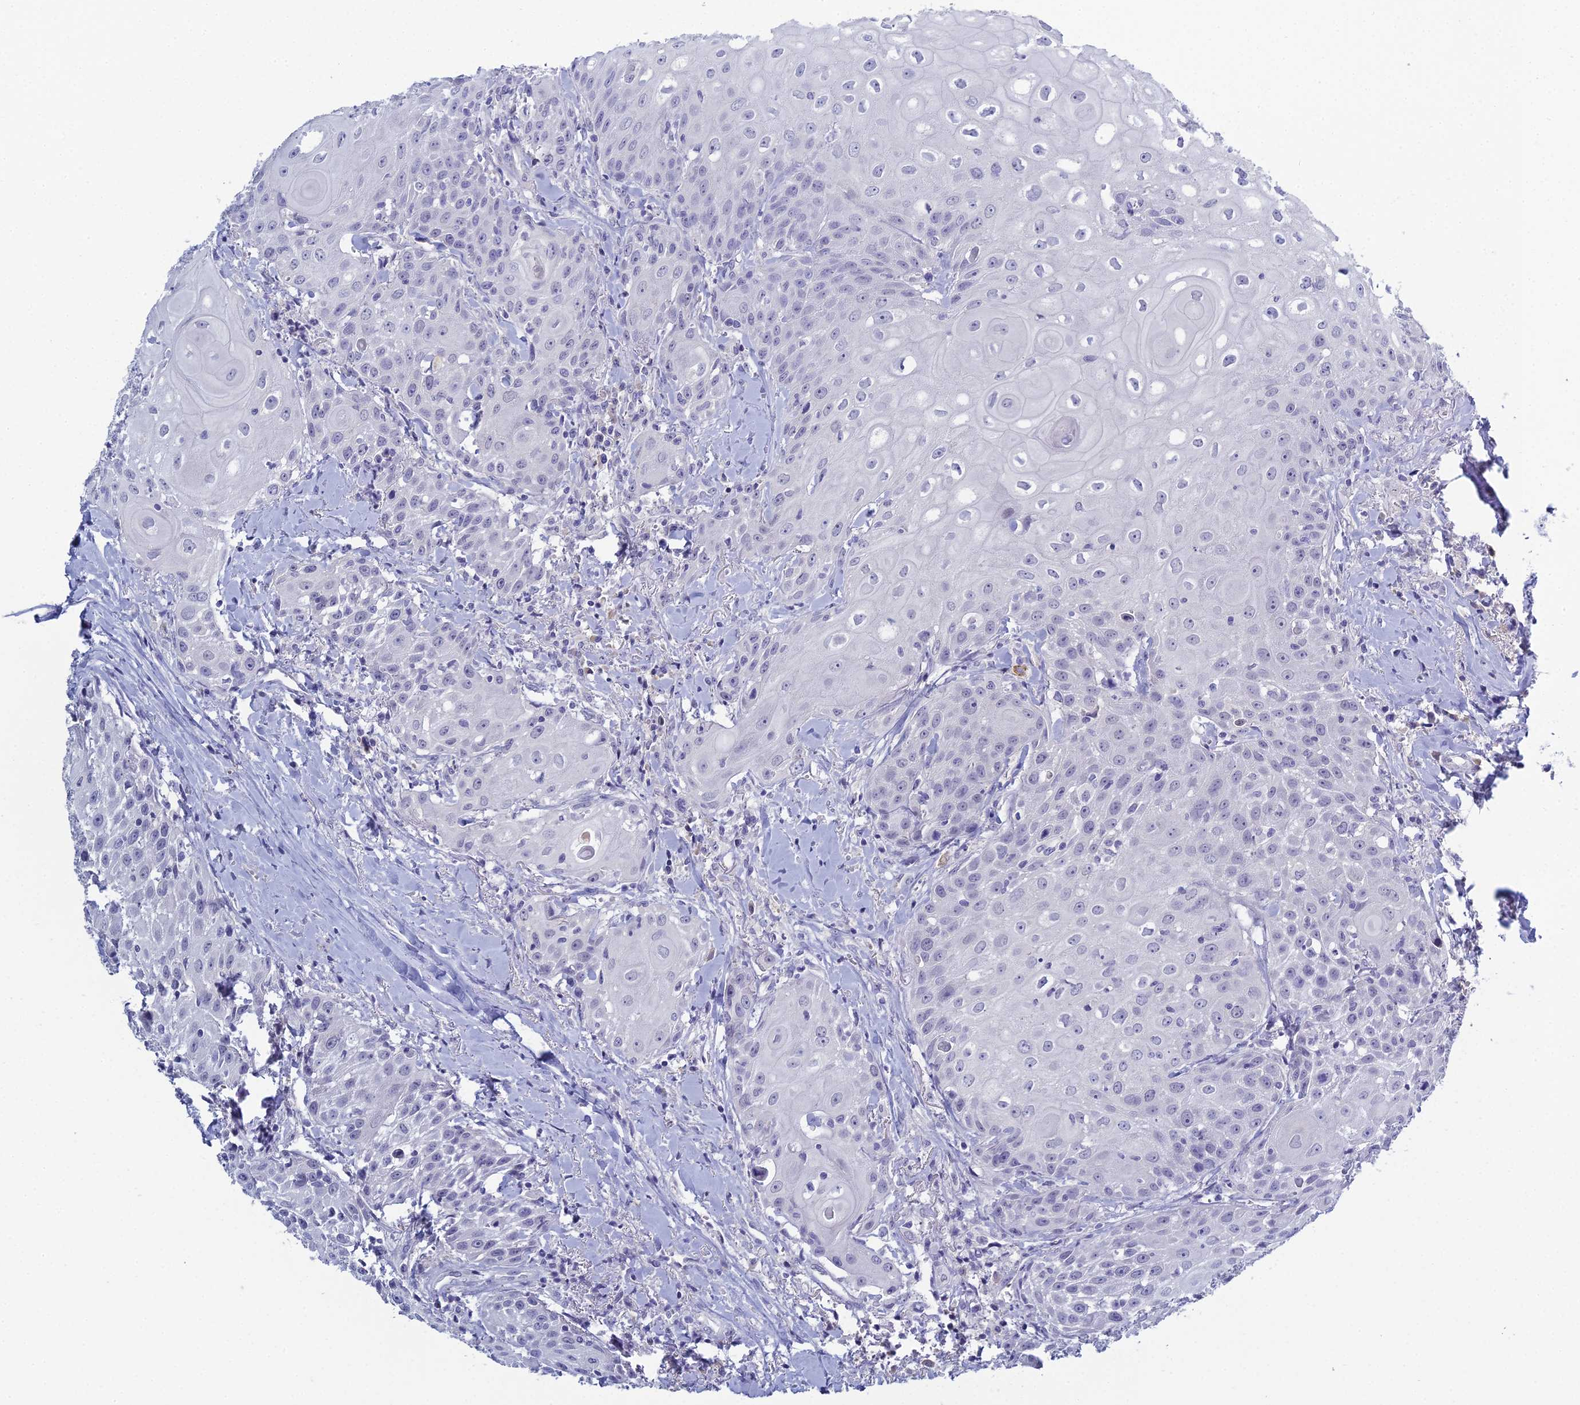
{"staining": {"intensity": "negative", "quantity": "none", "location": "none"}, "tissue": "head and neck cancer", "cell_type": "Tumor cells", "image_type": "cancer", "snomed": [{"axis": "morphology", "description": "Squamous cell carcinoma, NOS"}, {"axis": "topography", "description": "Oral tissue"}, {"axis": "topography", "description": "Head-Neck"}], "caption": "A histopathology image of human head and neck cancer is negative for staining in tumor cells.", "gene": "MUC13", "patient": {"sex": "female", "age": 82}}